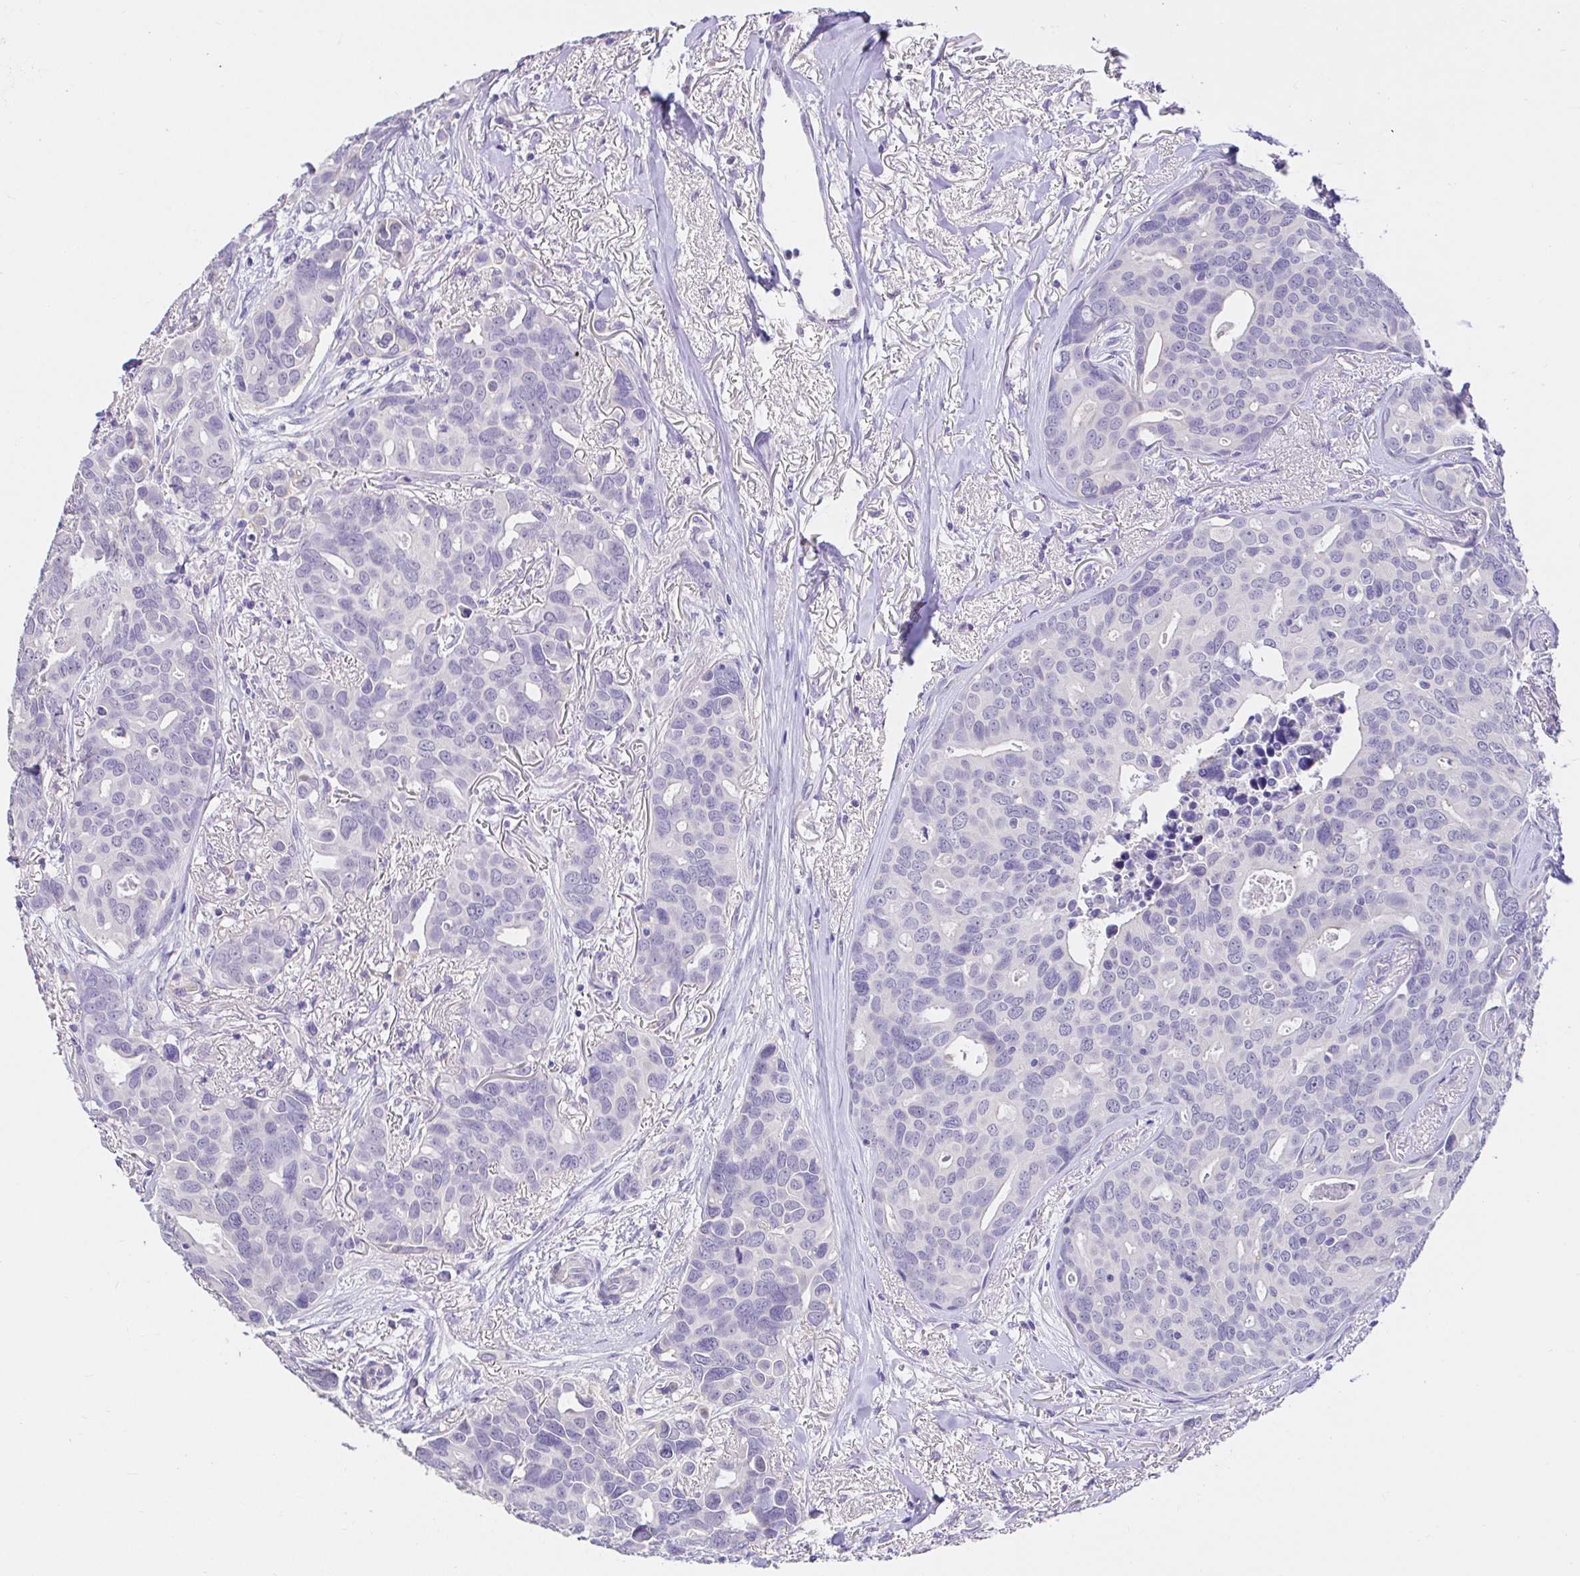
{"staining": {"intensity": "negative", "quantity": "none", "location": "none"}, "tissue": "breast cancer", "cell_type": "Tumor cells", "image_type": "cancer", "snomed": [{"axis": "morphology", "description": "Duct carcinoma"}, {"axis": "topography", "description": "Breast"}], "caption": "Photomicrograph shows no protein expression in tumor cells of breast invasive ductal carcinoma tissue. Nuclei are stained in blue.", "gene": "CDO1", "patient": {"sex": "female", "age": 54}}